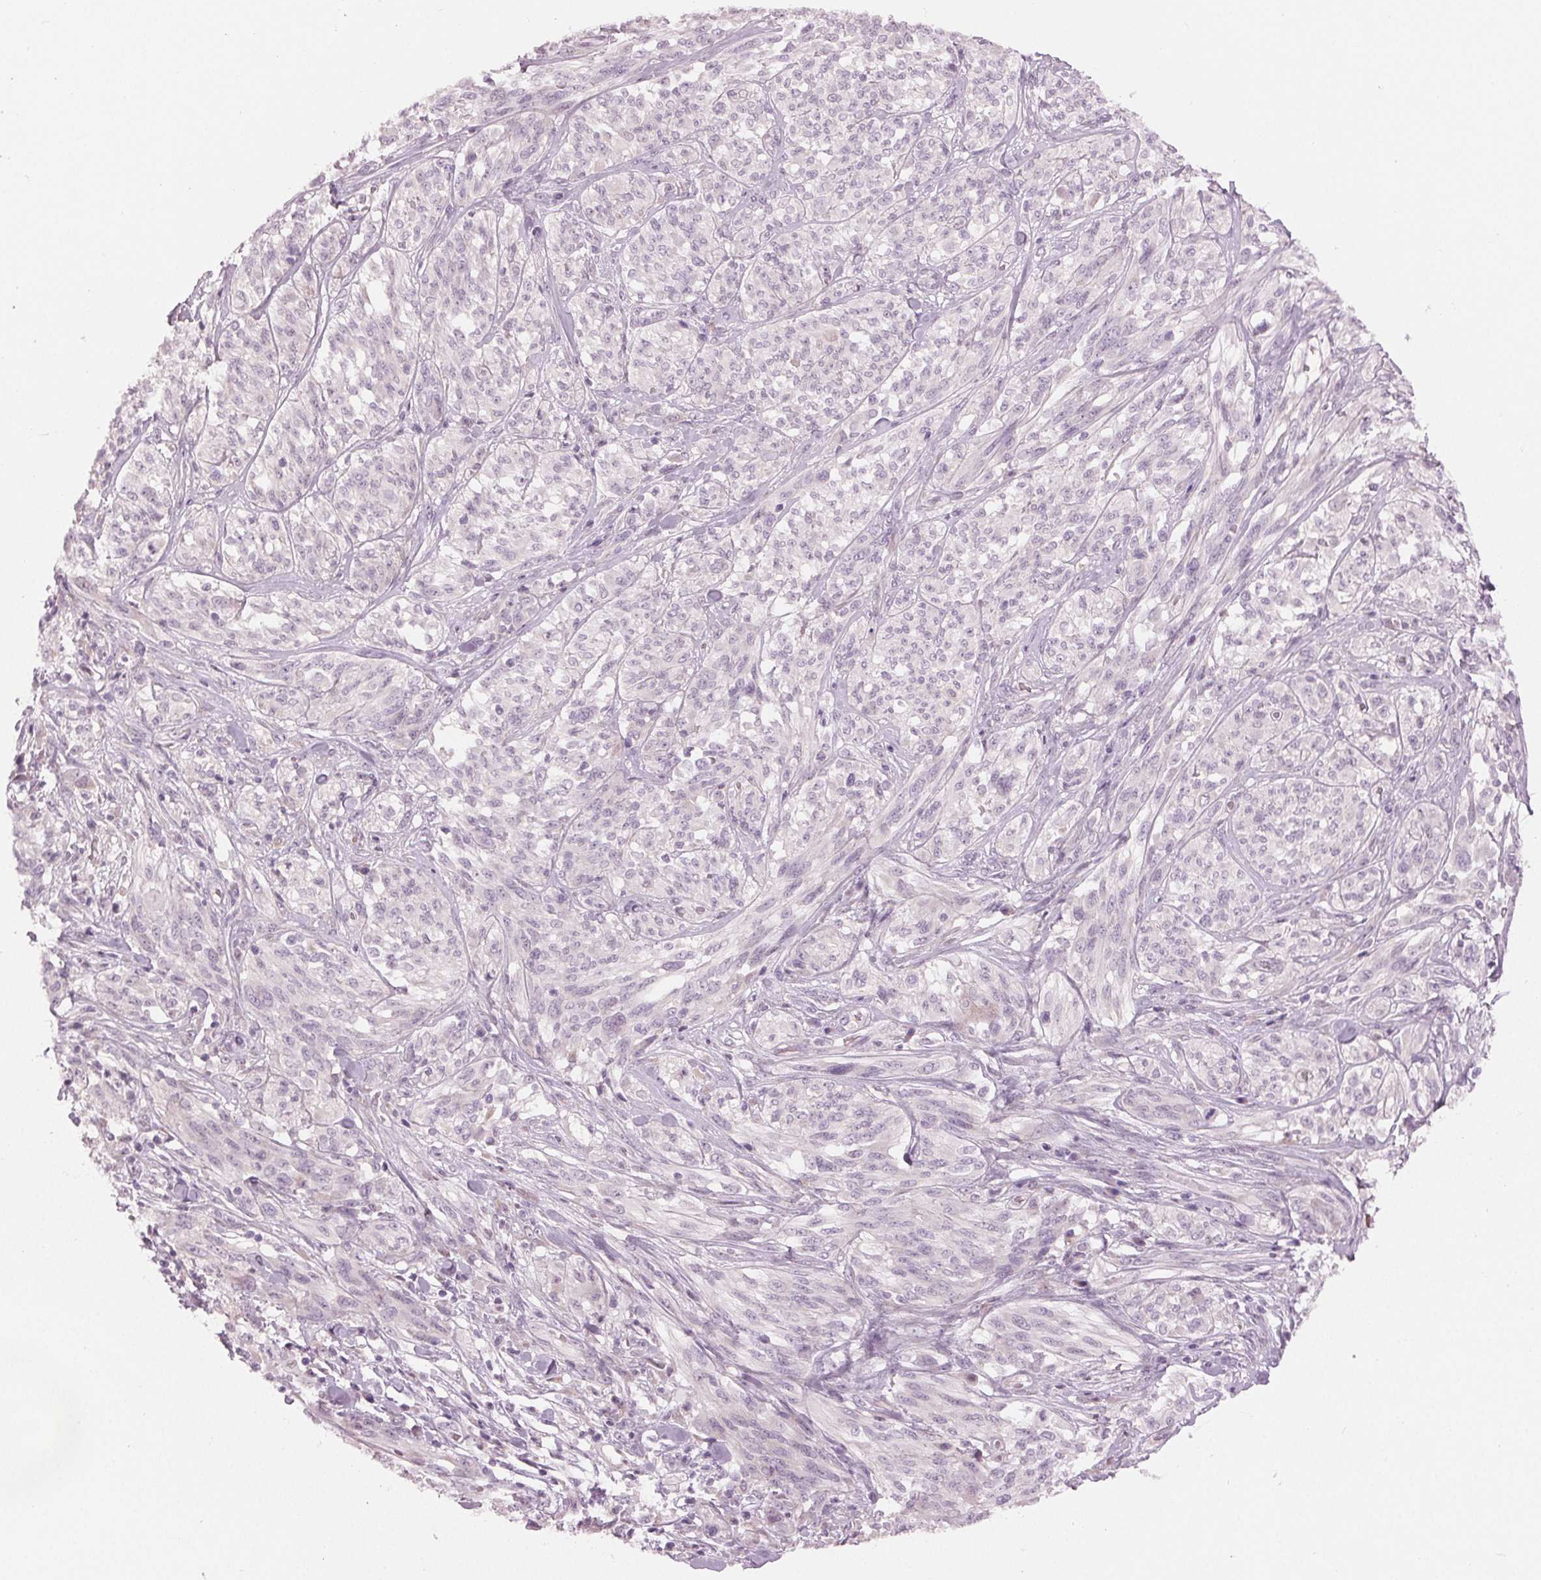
{"staining": {"intensity": "negative", "quantity": "none", "location": "none"}, "tissue": "melanoma", "cell_type": "Tumor cells", "image_type": "cancer", "snomed": [{"axis": "morphology", "description": "Malignant melanoma, NOS"}, {"axis": "topography", "description": "Skin"}], "caption": "The micrograph demonstrates no staining of tumor cells in malignant melanoma.", "gene": "PRAP1", "patient": {"sex": "female", "age": 91}}